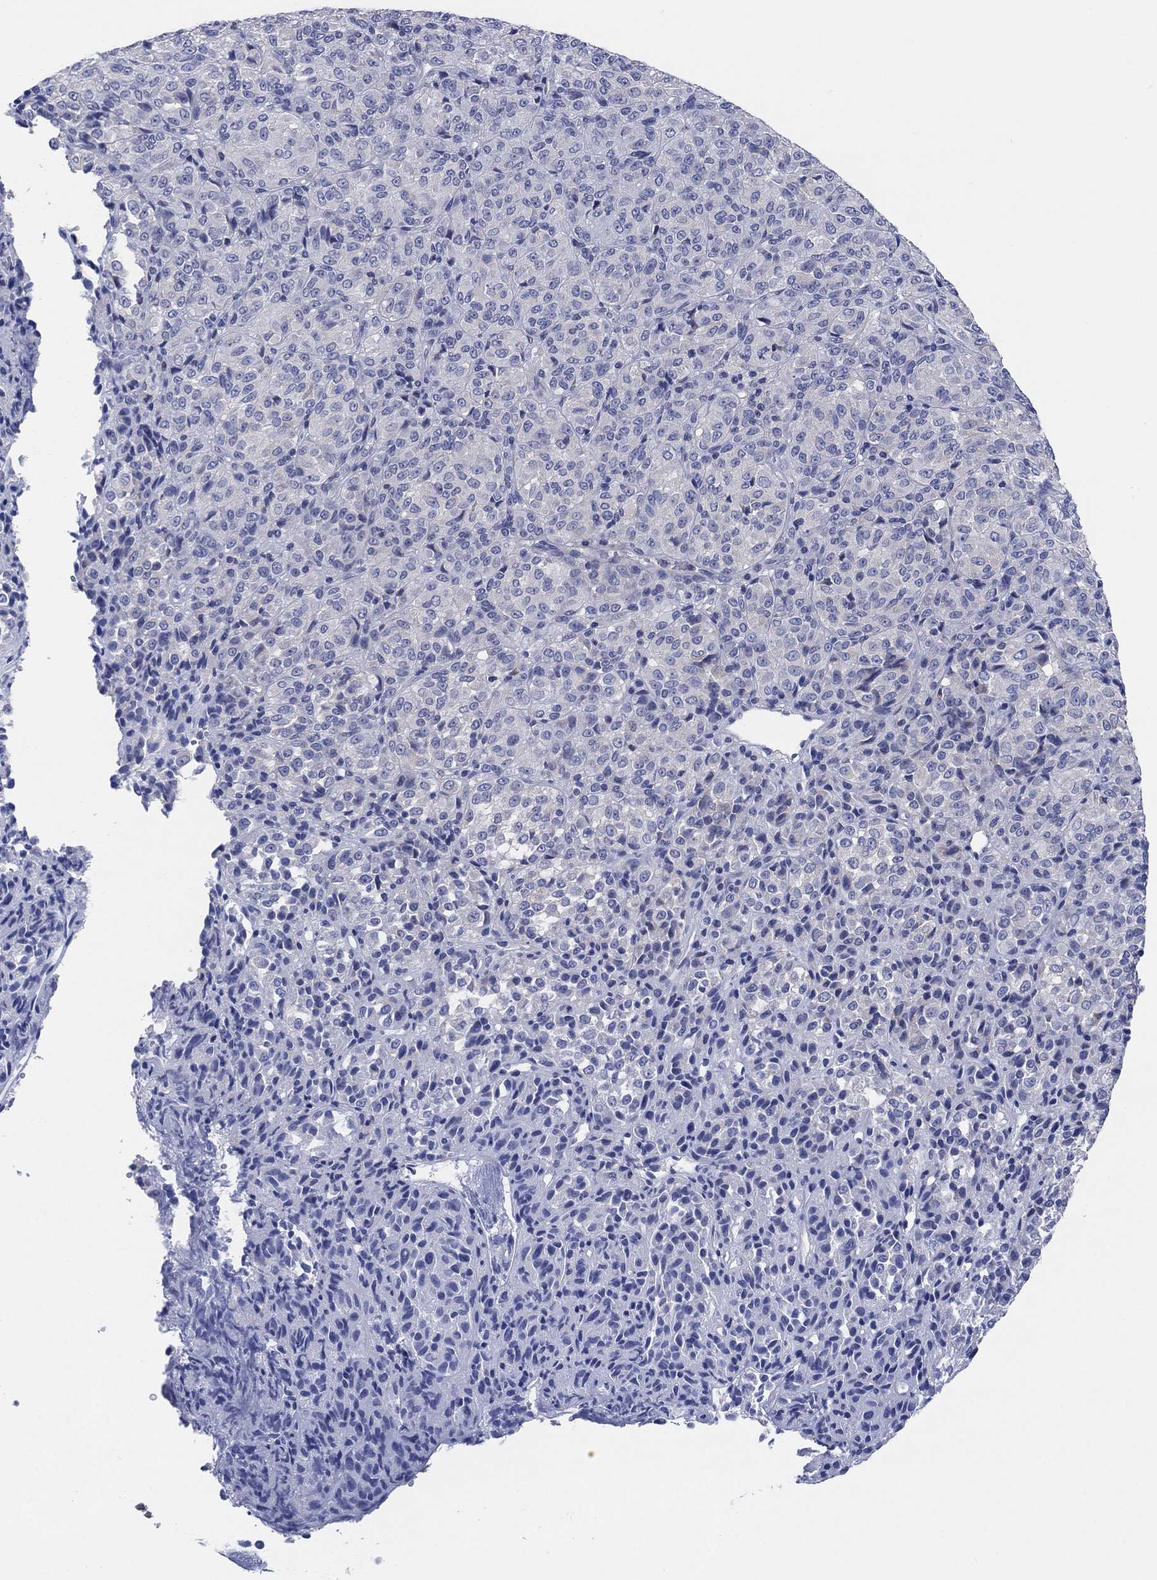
{"staining": {"intensity": "negative", "quantity": "none", "location": "none"}, "tissue": "melanoma", "cell_type": "Tumor cells", "image_type": "cancer", "snomed": [{"axis": "morphology", "description": "Malignant melanoma, Metastatic site"}, {"axis": "topography", "description": "Brain"}], "caption": "The photomicrograph reveals no staining of tumor cells in malignant melanoma (metastatic site).", "gene": "FER1L6", "patient": {"sex": "female", "age": 56}}